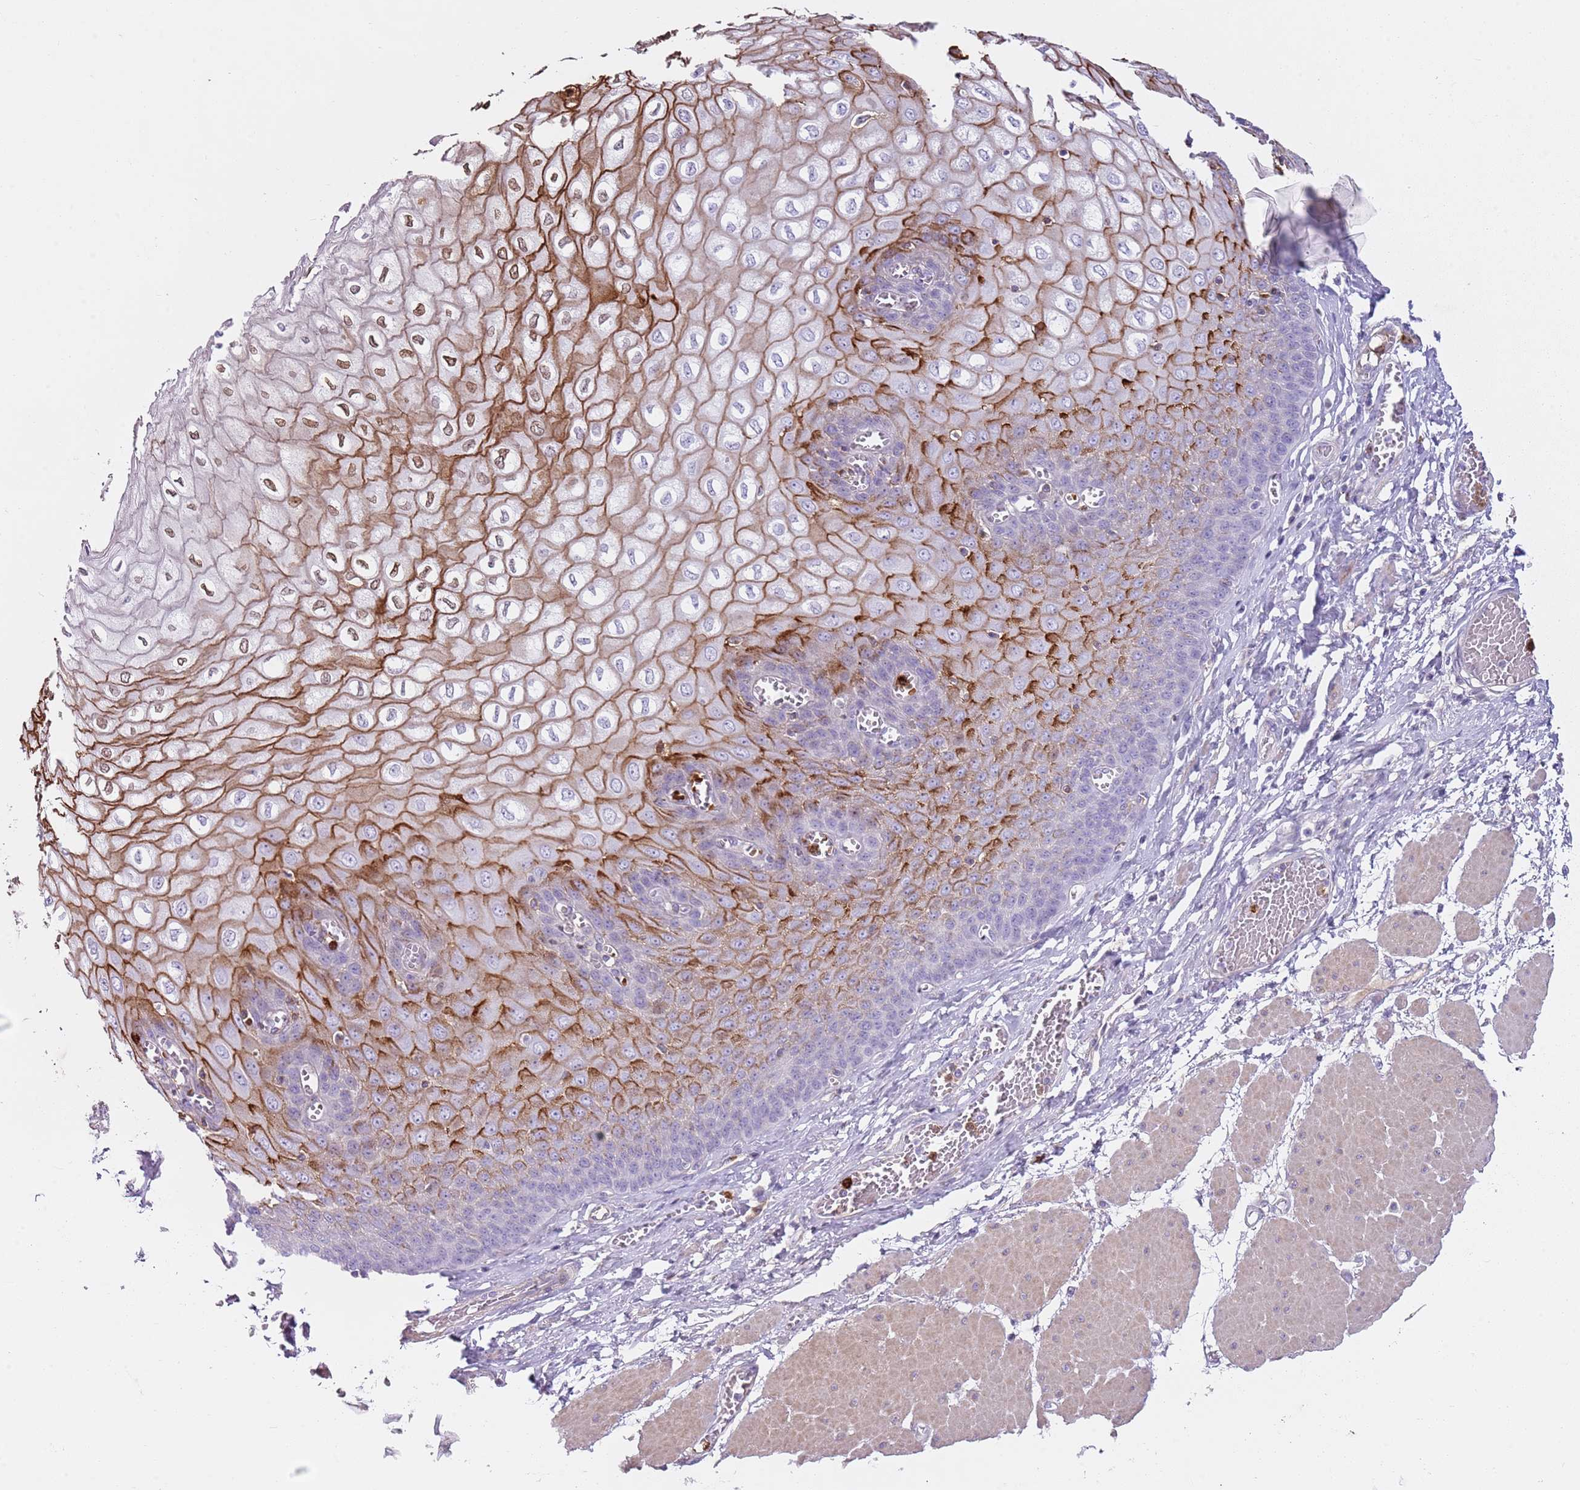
{"staining": {"intensity": "strong", "quantity": "<25%", "location": "cytoplasmic/membranous,nuclear"}, "tissue": "esophagus", "cell_type": "Squamous epithelial cells", "image_type": "normal", "snomed": [{"axis": "morphology", "description": "Normal tissue, NOS"}, {"axis": "topography", "description": "Esophagus"}], "caption": "The image shows staining of benign esophagus, revealing strong cytoplasmic/membranous,nuclear protein positivity (brown color) within squamous epithelial cells. The protein of interest is shown in brown color, while the nuclei are stained blue.", "gene": "CD177", "patient": {"sex": "male", "age": 60}}